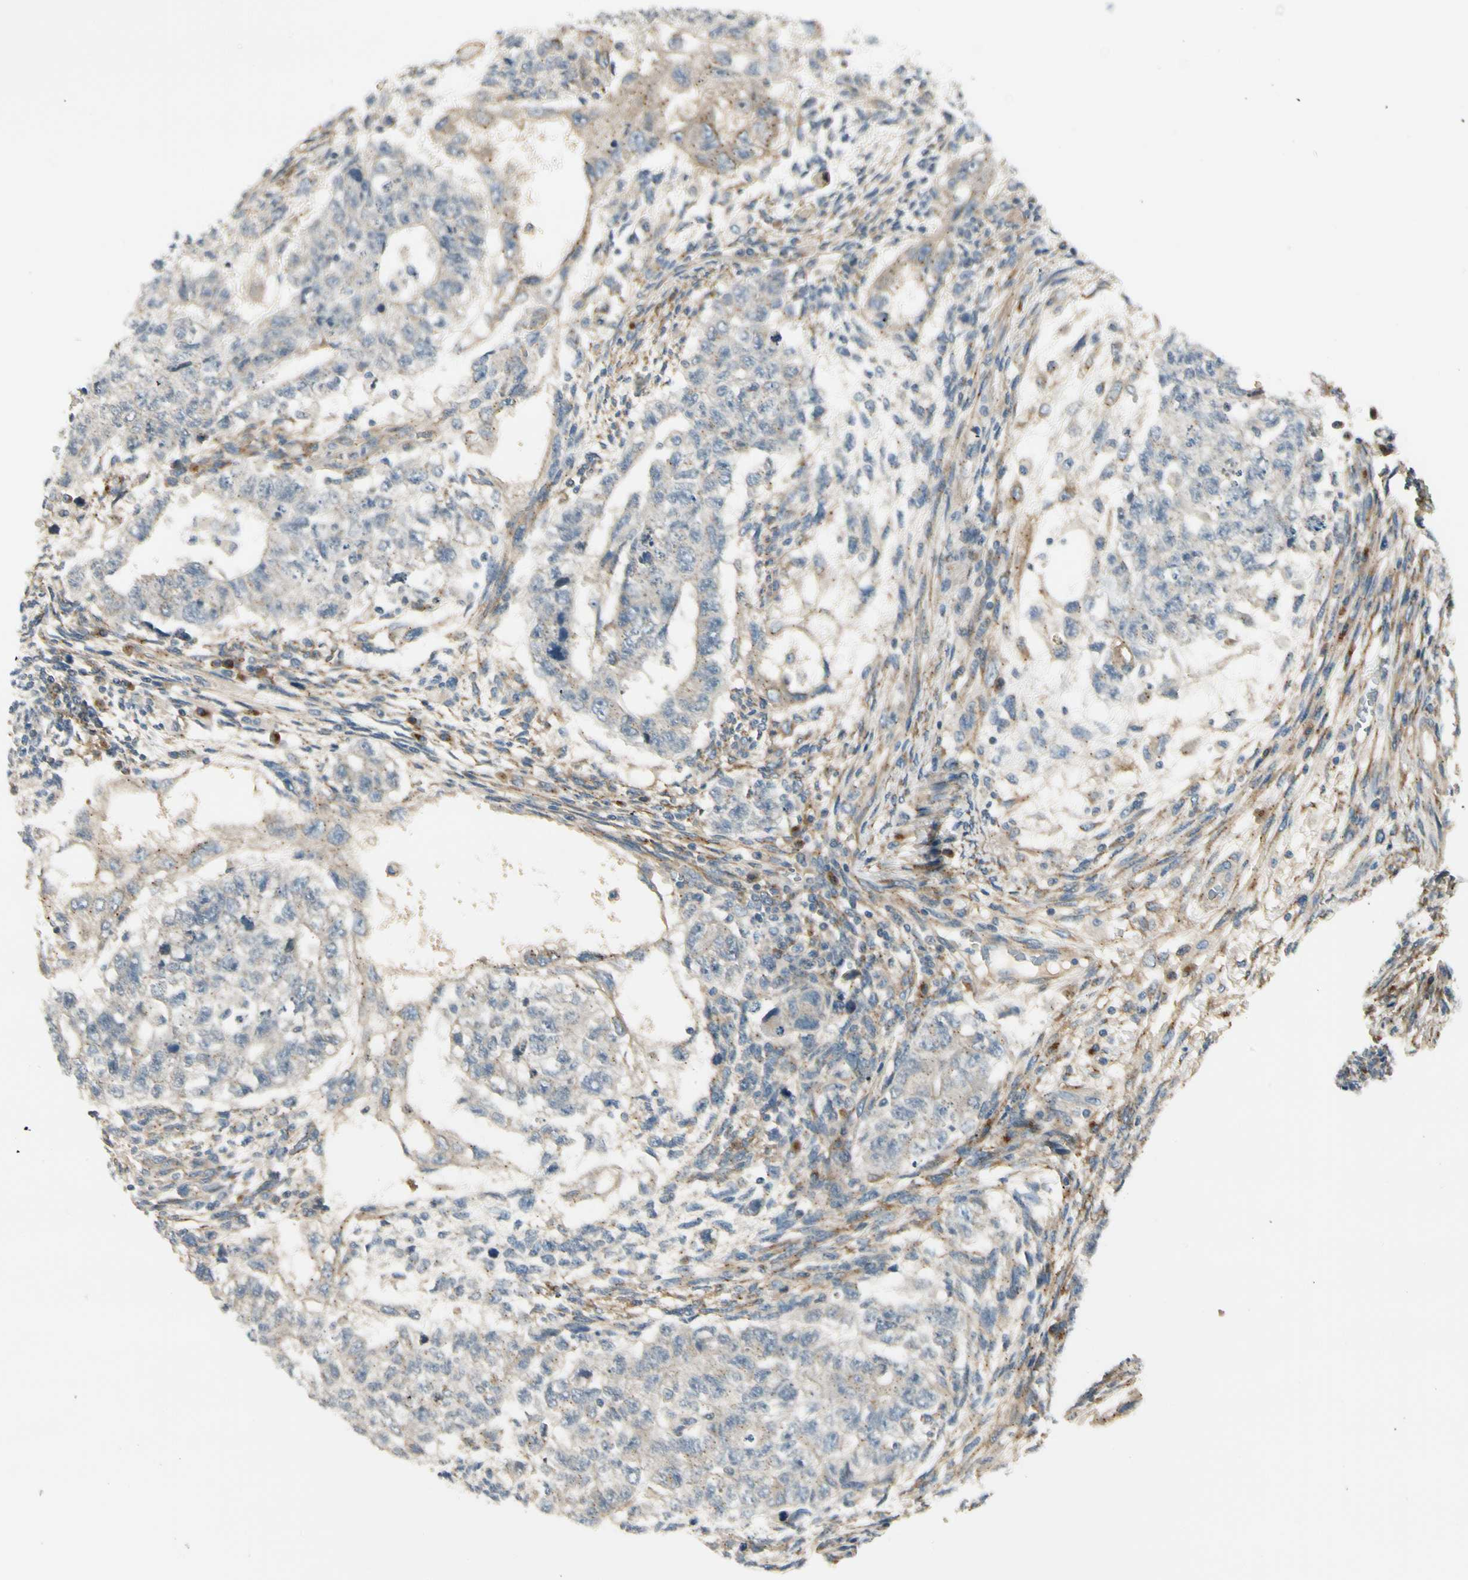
{"staining": {"intensity": "weak", "quantity": ">75%", "location": "cytoplasmic/membranous"}, "tissue": "testis cancer", "cell_type": "Tumor cells", "image_type": "cancer", "snomed": [{"axis": "morphology", "description": "Normal tissue, NOS"}, {"axis": "morphology", "description": "Carcinoma, Embryonal, NOS"}, {"axis": "topography", "description": "Testis"}], "caption": "Testis embryonal carcinoma stained with a brown dye exhibits weak cytoplasmic/membranous positive positivity in about >75% of tumor cells.", "gene": "MANSC1", "patient": {"sex": "male", "age": 36}}